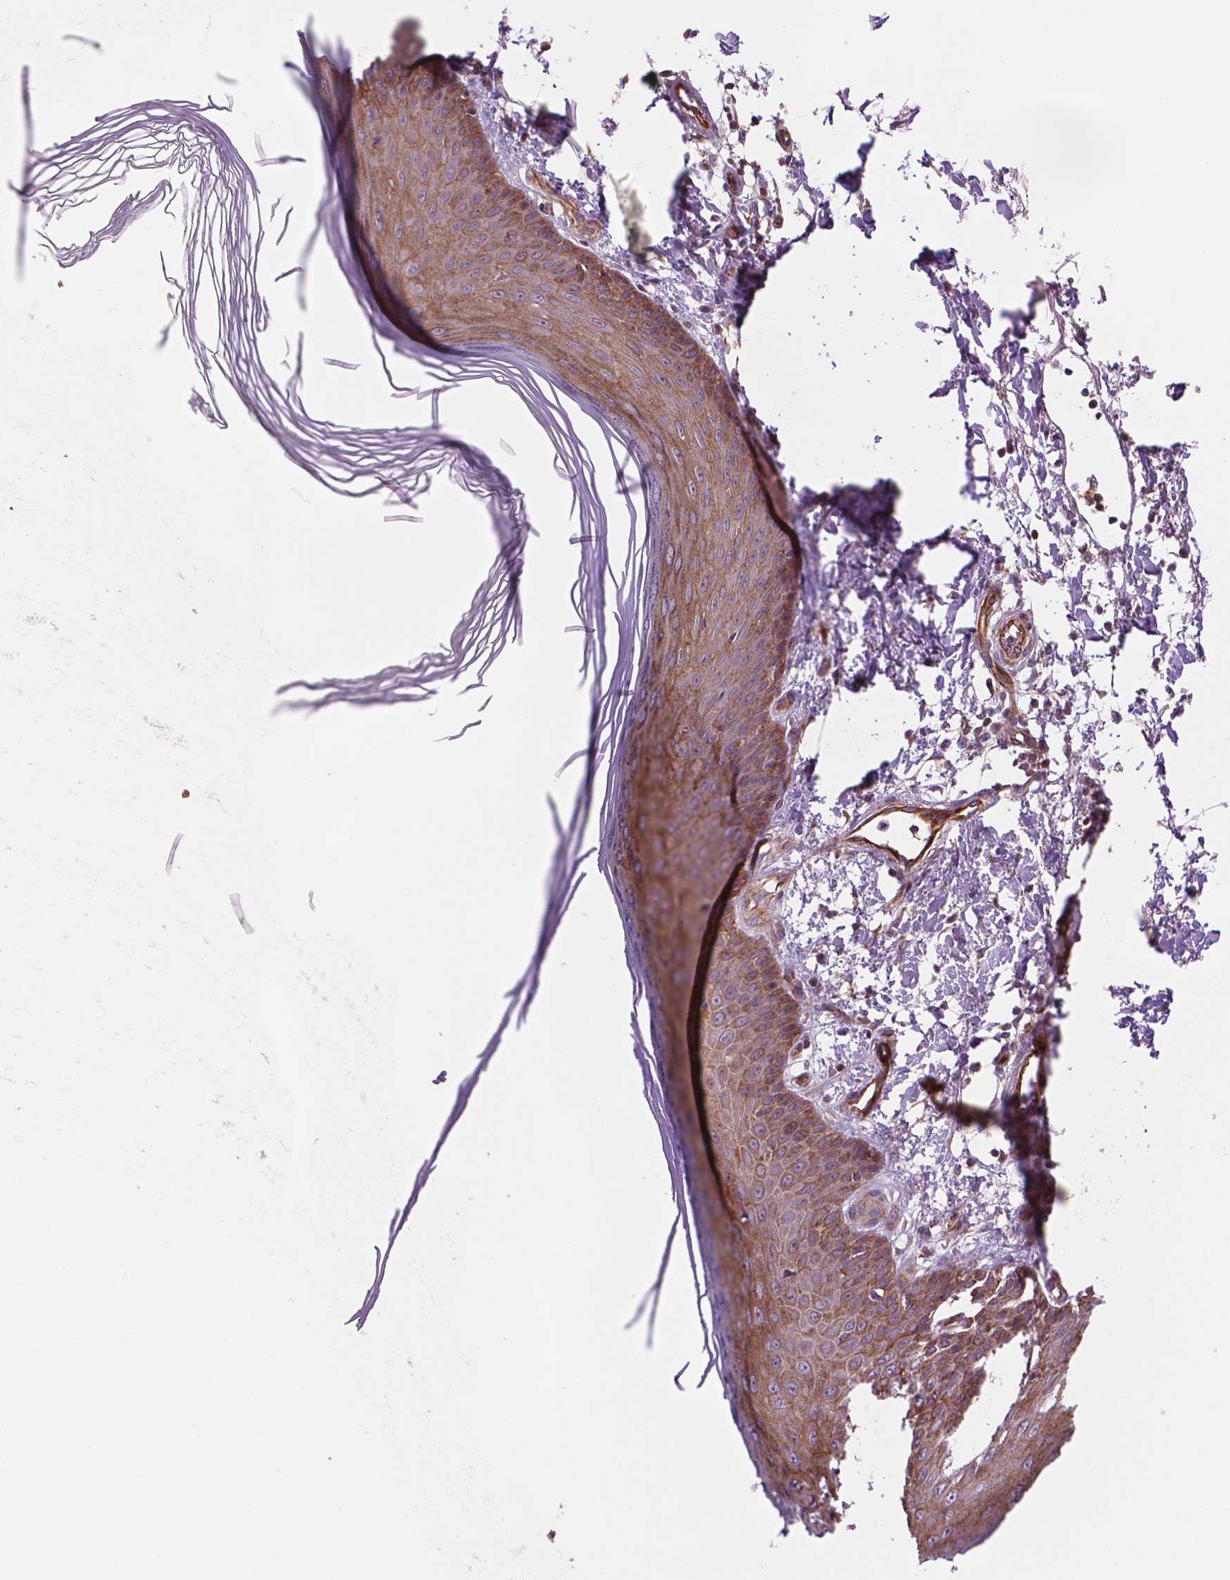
{"staining": {"intensity": "negative", "quantity": "none", "location": "none"}, "tissue": "skin", "cell_type": "Fibroblasts", "image_type": "normal", "snomed": [{"axis": "morphology", "description": "Normal tissue, NOS"}, {"axis": "topography", "description": "Skin"}], "caption": "This is an immunohistochemistry (IHC) image of unremarkable human skin. There is no expression in fibroblasts.", "gene": "RND3", "patient": {"sex": "female", "age": 62}}